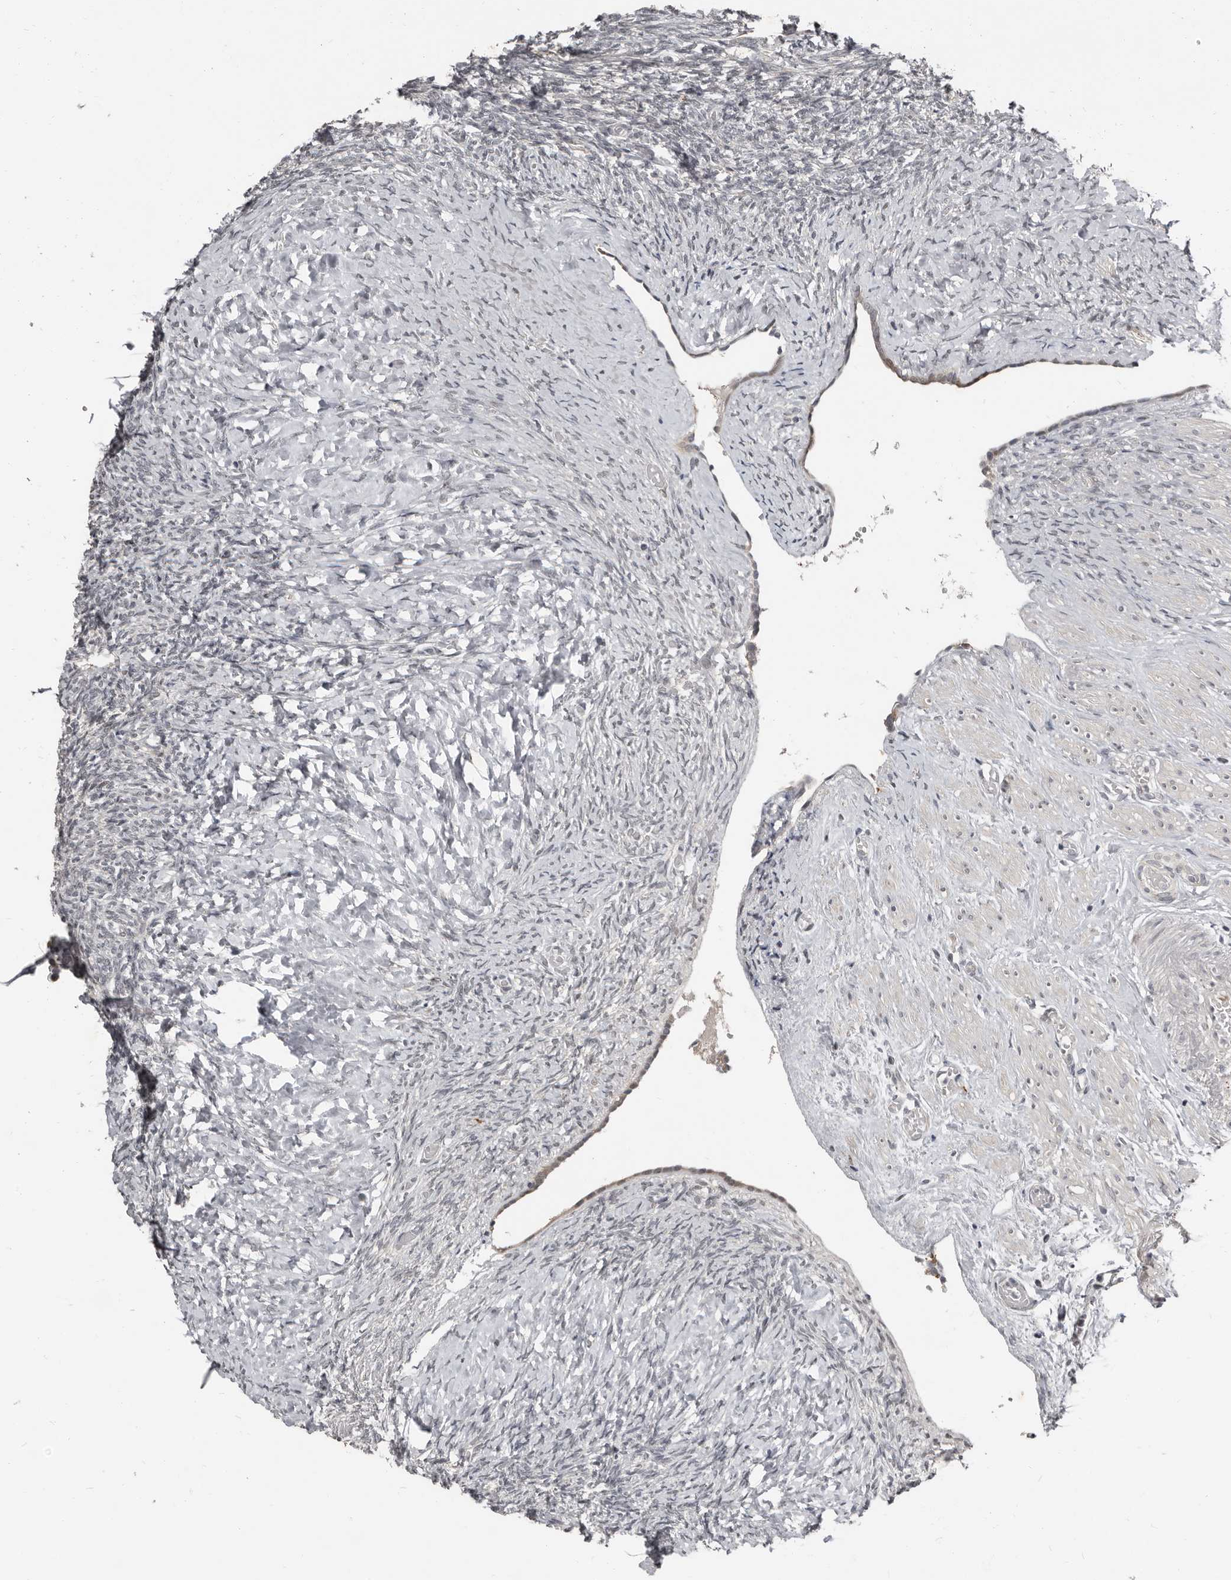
{"staining": {"intensity": "negative", "quantity": "none", "location": "none"}, "tissue": "ovary", "cell_type": "Ovarian stroma cells", "image_type": "normal", "snomed": [{"axis": "morphology", "description": "Normal tissue, NOS"}, {"axis": "topography", "description": "Ovary"}], "caption": "IHC photomicrograph of normal ovary: human ovary stained with DAB (3,3'-diaminobenzidine) demonstrates no significant protein positivity in ovarian stroma cells.", "gene": "APOL6", "patient": {"sex": "female", "age": 41}}